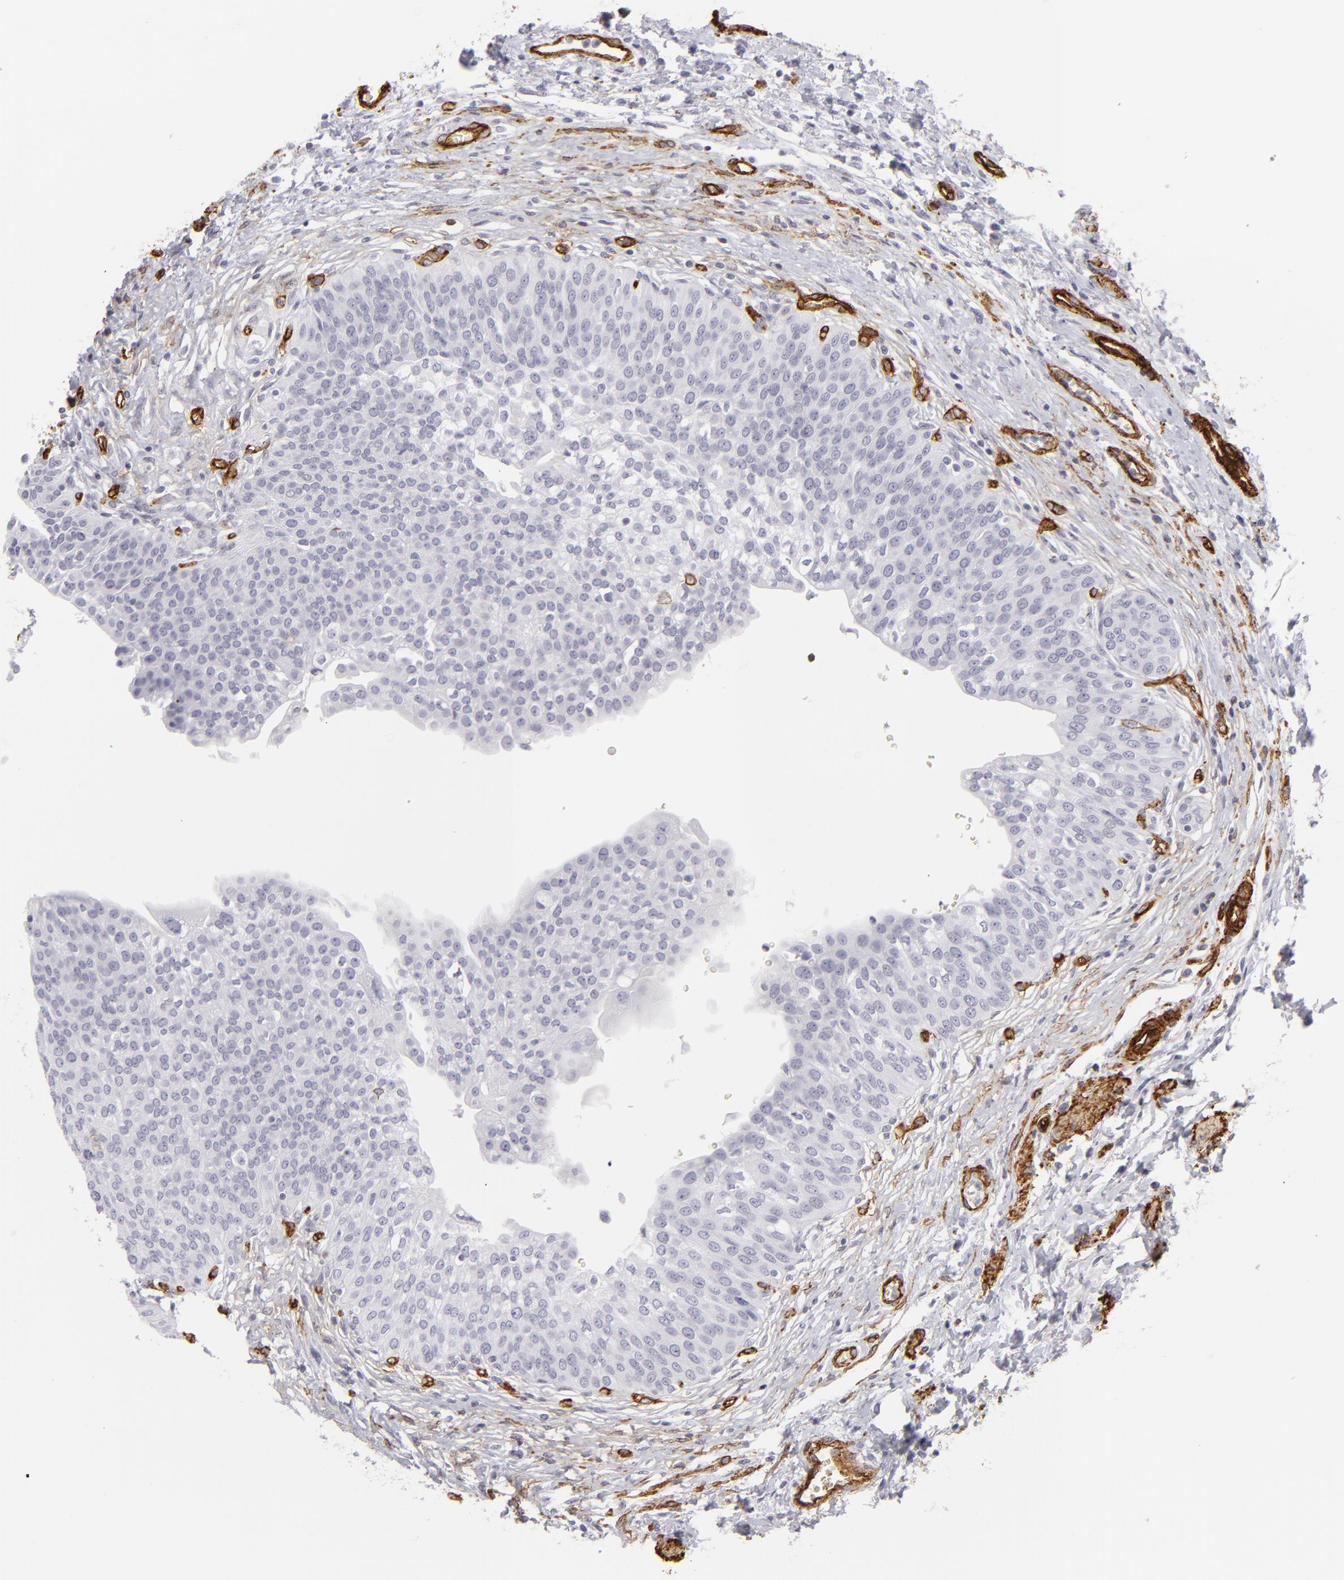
{"staining": {"intensity": "negative", "quantity": "none", "location": "none"}, "tissue": "urinary bladder", "cell_type": "Urothelial cells", "image_type": "normal", "snomed": [{"axis": "morphology", "description": "Normal tissue, NOS"}, {"axis": "topography", "description": "Smooth muscle"}, {"axis": "topography", "description": "Urinary bladder"}], "caption": "Urothelial cells are negative for brown protein staining in normal urinary bladder. Nuclei are stained in blue.", "gene": "MCAM", "patient": {"sex": "male", "age": 35}}